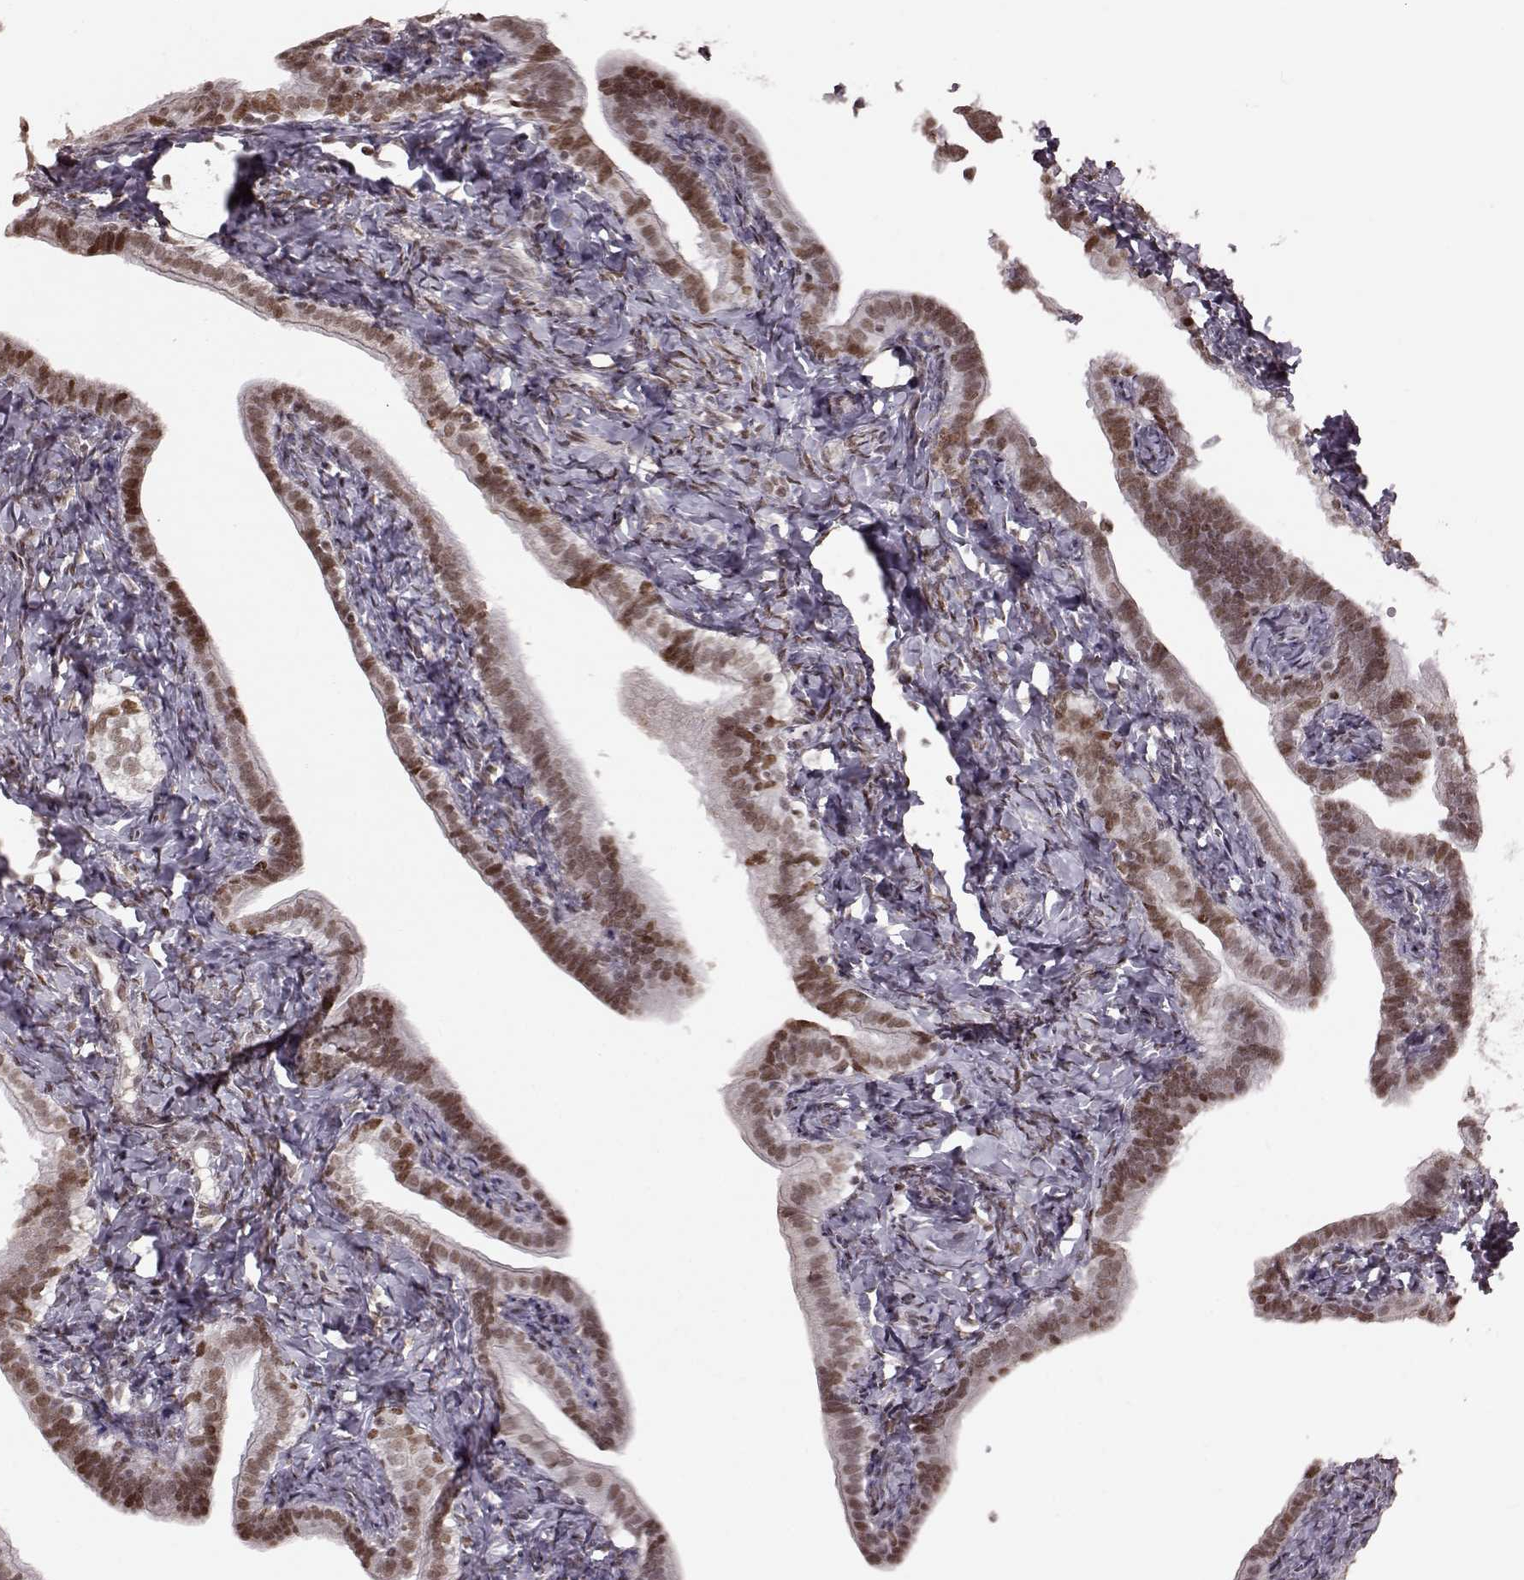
{"staining": {"intensity": "moderate", "quantity": ">75%", "location": "nuclear"}, "tissue": "fallopian tube", "cell_type": "Glandular cells", "image_type": "normal", "snomed": [{"axis": "morphology", "description": "Normal tissue, NOS"}, {"axis": "topography", "description": "Fallopian tube"}], "caption": "Fallopian tube stained for a protein (brown) shows moderate nuclear positive expression in approximately >75% of glandular cells.", "gene": "NR2C1", "patient": {"sex": "female", "age": 41}}